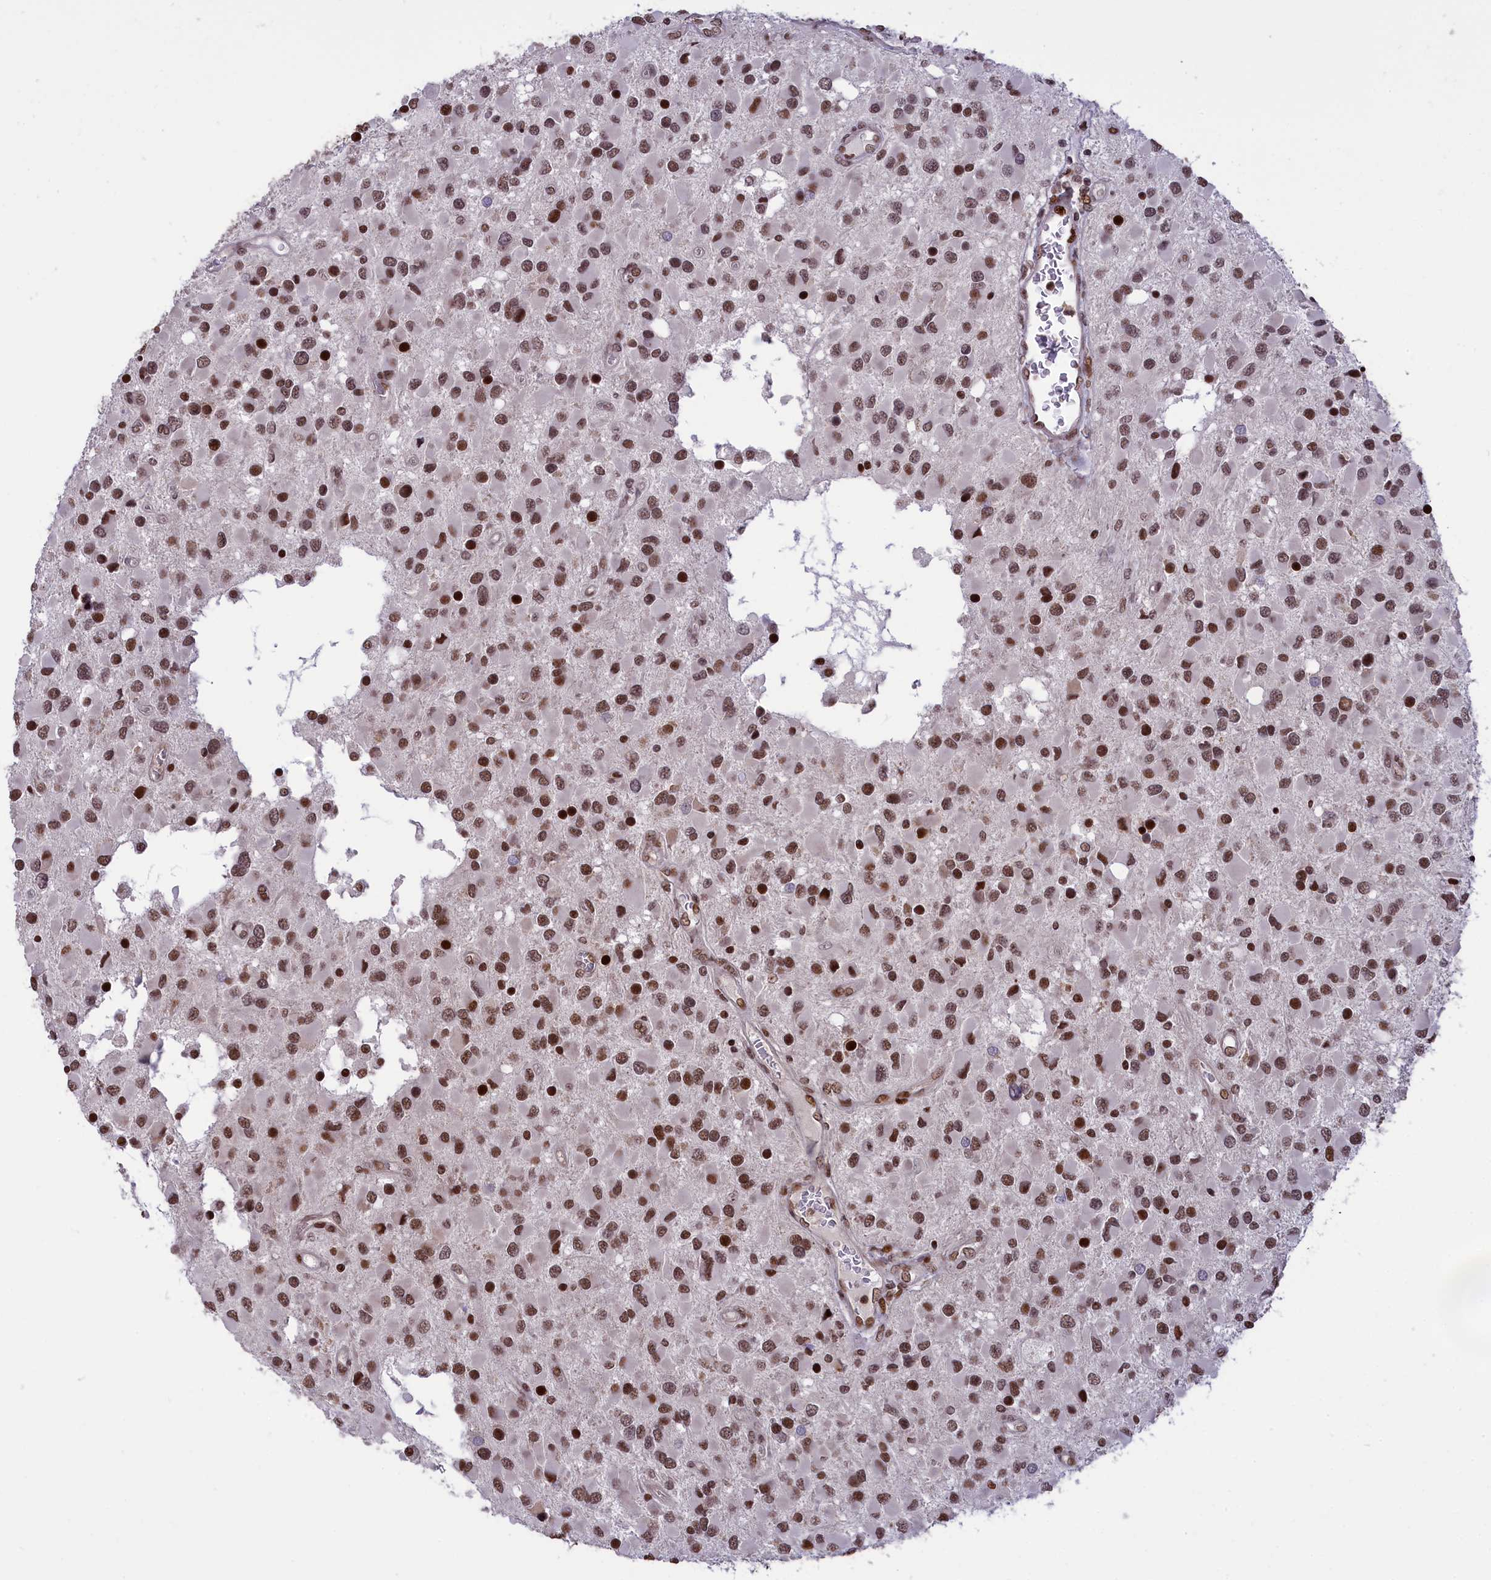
{"staining": {"intensity": "moderate", "quantity": ">75%", "location": "nuclear"}, "tissue": "glioma", "cell_type": "Tumor cells", "image_type": "cancer", "snomed": [{"axis": "morphology", "description": "Glioma, malignant, High grade"}, {"axis": "topography", "description": "Brain"}], "caption": "Human glioma stained for a protein (brown) reveals moderate nuclear positive staining in about >75% of tumor cells.", "gene": "RELB", "patient": {"sex": "male", "age": 53}}